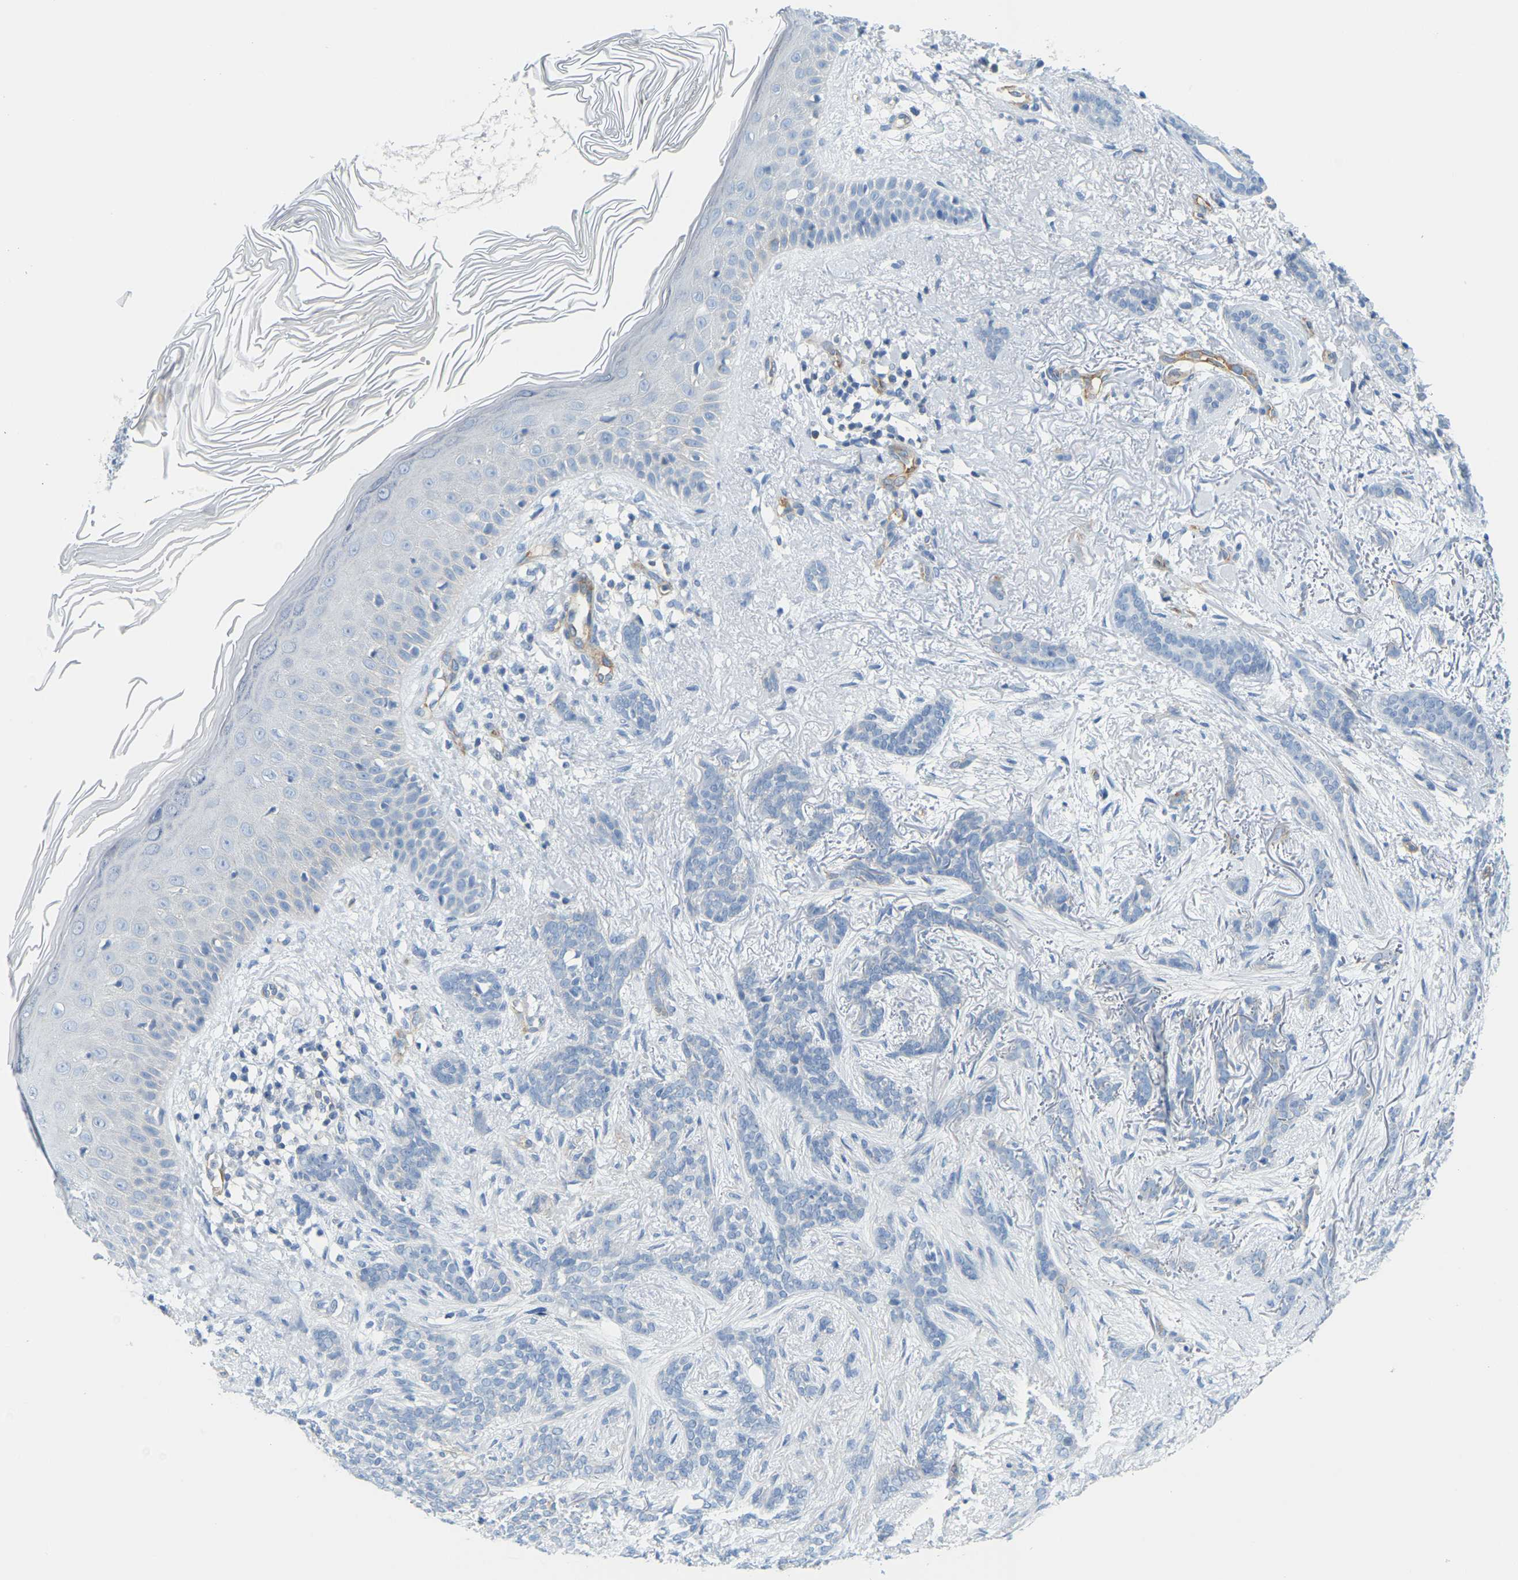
{"staining": {"intensity": "negative", "quantity": "none", "location": "none"}, "tissue": "skin cancer", "cell_type": "Tumor cells", "image_type": "cancer", "snomed": [{"axis": "morphology", "description": "Basal cell carcinoma"}, {"axis": "morphology", "description": "Adnexal tumor, benign"}, {"axis": "topography", "description": "Skin"}], "caption": "Skin benign adnexal tumor was stained to show a protein in brown. There is no significant staining in tumor cells.", "gene": "MYL3", "patient": {"sex": "female", "age": 42}}